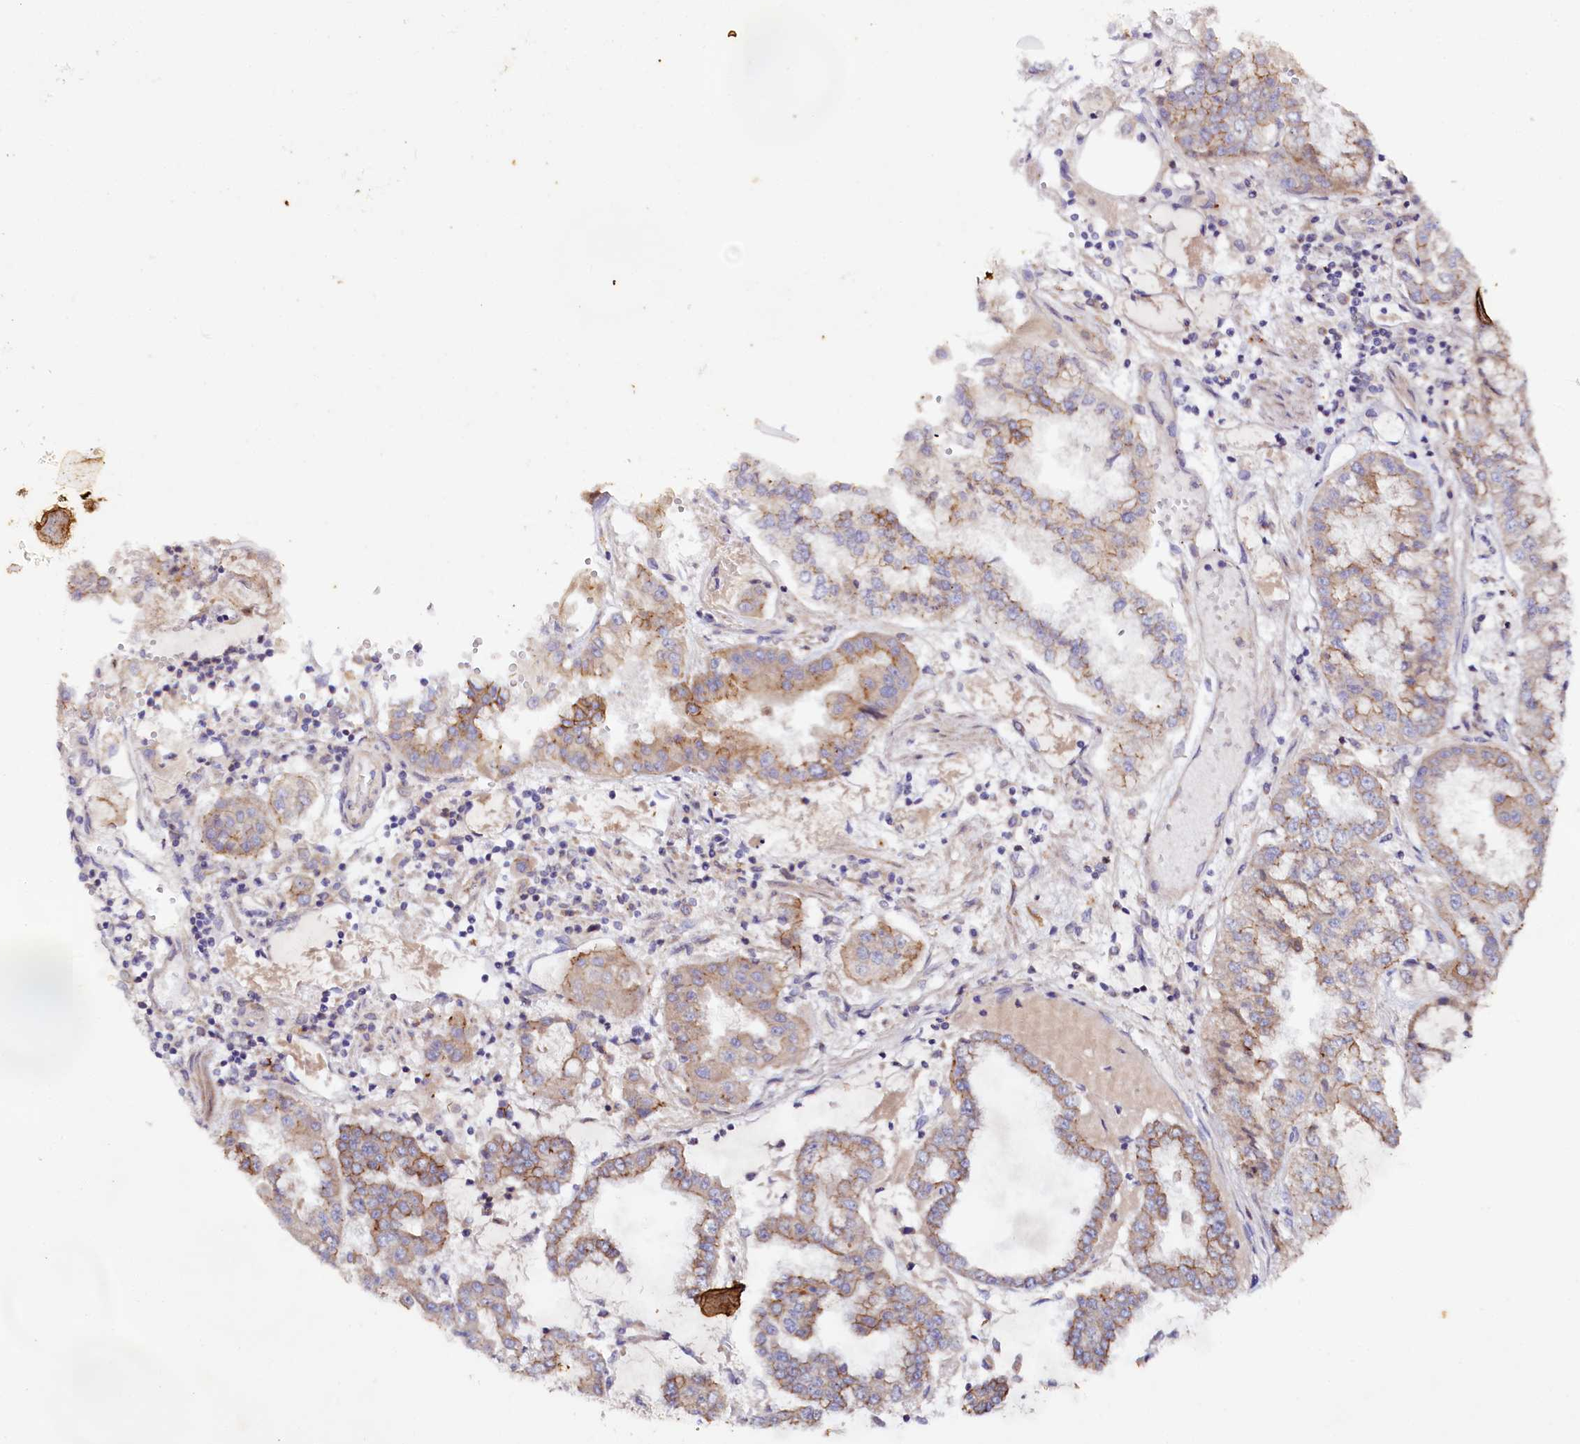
{"staining": {"intensity": "moderate", "quantity": "25%-75%", "location": "cytoplasmic/membranous"}, "tissue": "stomach cancer", "cell_type": "Tumor cells", "image_type": "cancer", "snomed": [{"axis": "morphology", "description": "Adenocarcinoma, NOS"}, {"axis": "topography", "description": "Stomach"}], "caption": "An immunohistochemistry (IHC) micrograph of neoplastic tissue is shown. Protein staining in brown highlights moderate cytoplasmic/membranous positivity in stomach cancer within tumor cells.", "gene": "SACM1L", "patient": {"sex": "male", "age": 76}}